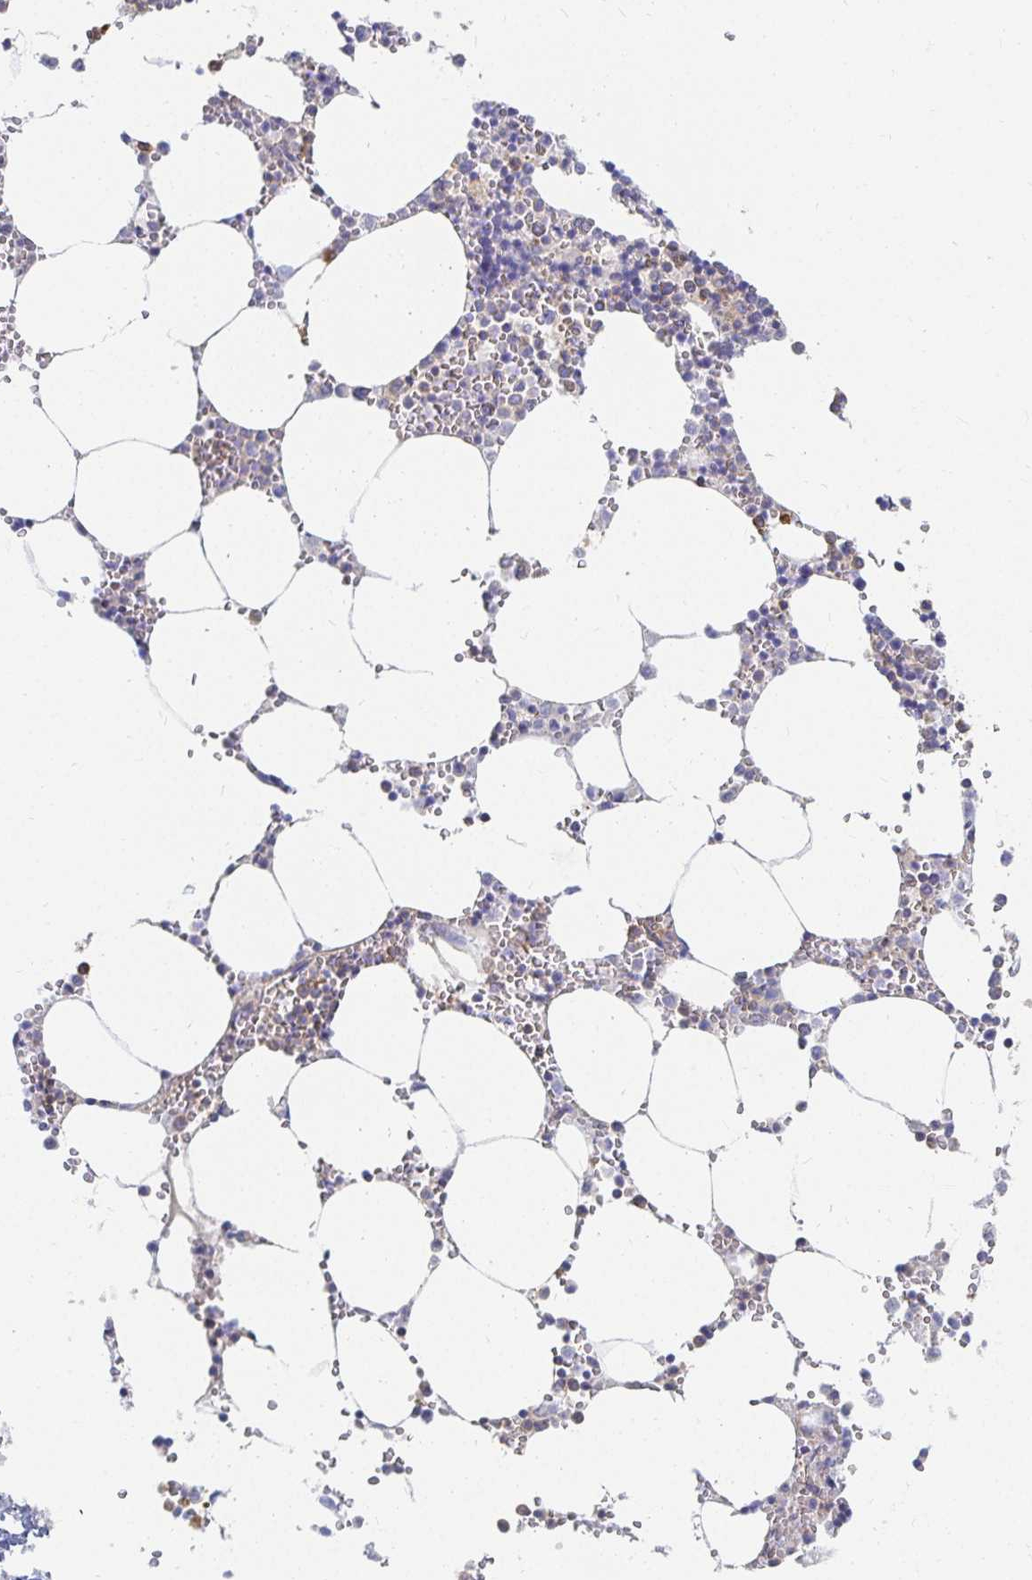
{"staining": {"intensity": "weak", "quantity": "<25%", "location": "cytoplasmic/membranous"}, "tissue": "bone marrow", "cell_type": "Hematopoietic cells", "image_type": "normal", "snomed": [{"axis": "morphology", "description": "Normal tissue, NOS"}, {"axis": "topography", "description": "Bone marrow"}], "caption": "Micrograph shows no significant protein positivity in hematopoietic cells of unremarkable bone marrow.", "gene": "TSPAN19", "patient": {"sex": "male", "age": 54}}